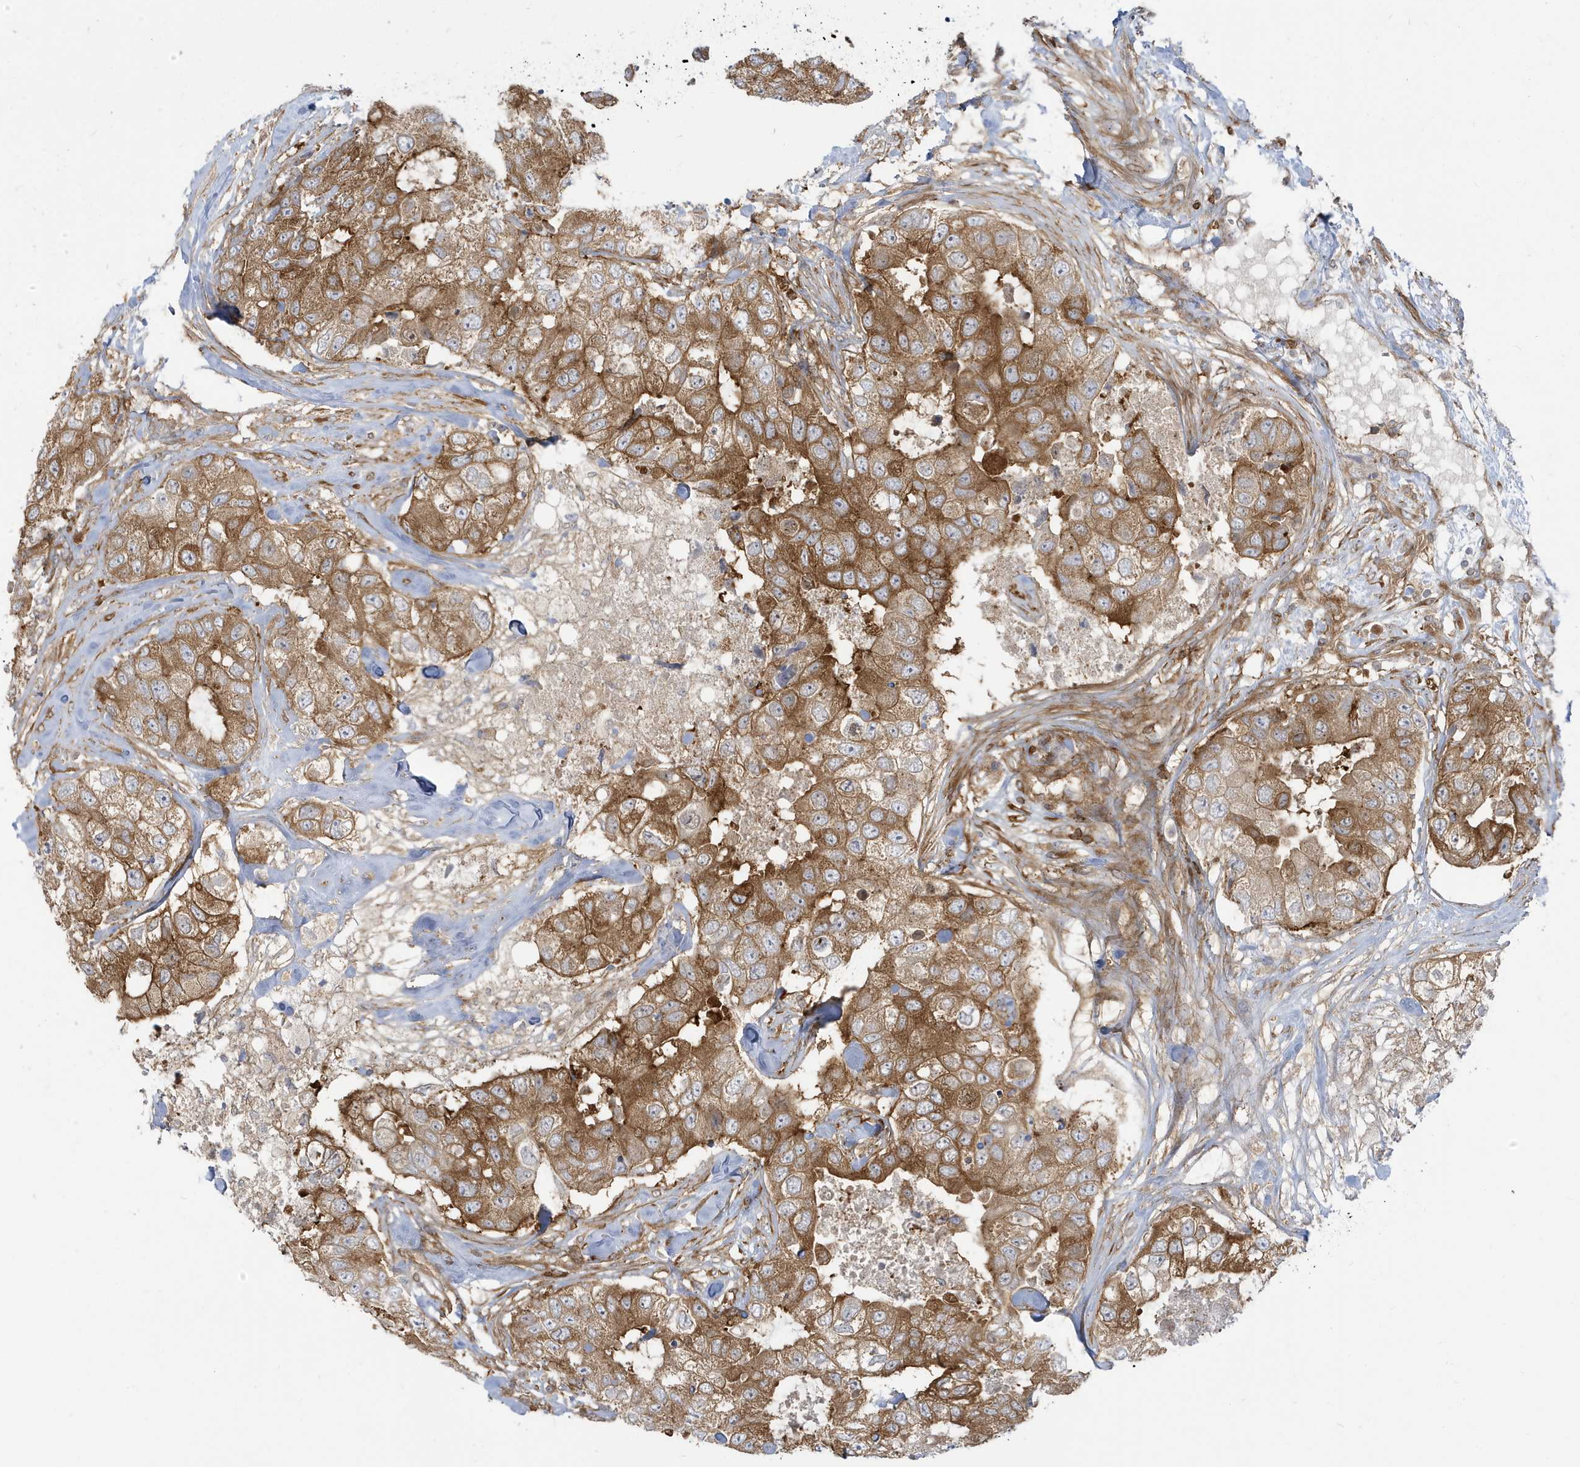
{"staining": {"intensity": "moderate", "quantity": ">75%", "location": "cytoplasmic/membranous"}, "tissue": "breast cancer", "cell_type": "Tumor cells", "image_type": "cancer", "snomed": [{"axis": "morphology", "description": "Duct carcinoma"}, {"axis": "topography", "description": "Breast"}], "caption": "Tumor cells display moderate cytoplasmic/membranous positivity in approximately >75% of cells in breast intraductal carcinoma. (Stains: DAB in brown, nuclei in blue, Microscopy: brightfield microscopy at high magnification).", "gene": "STAM", "patient": {"sex": "female", "age": 62}}